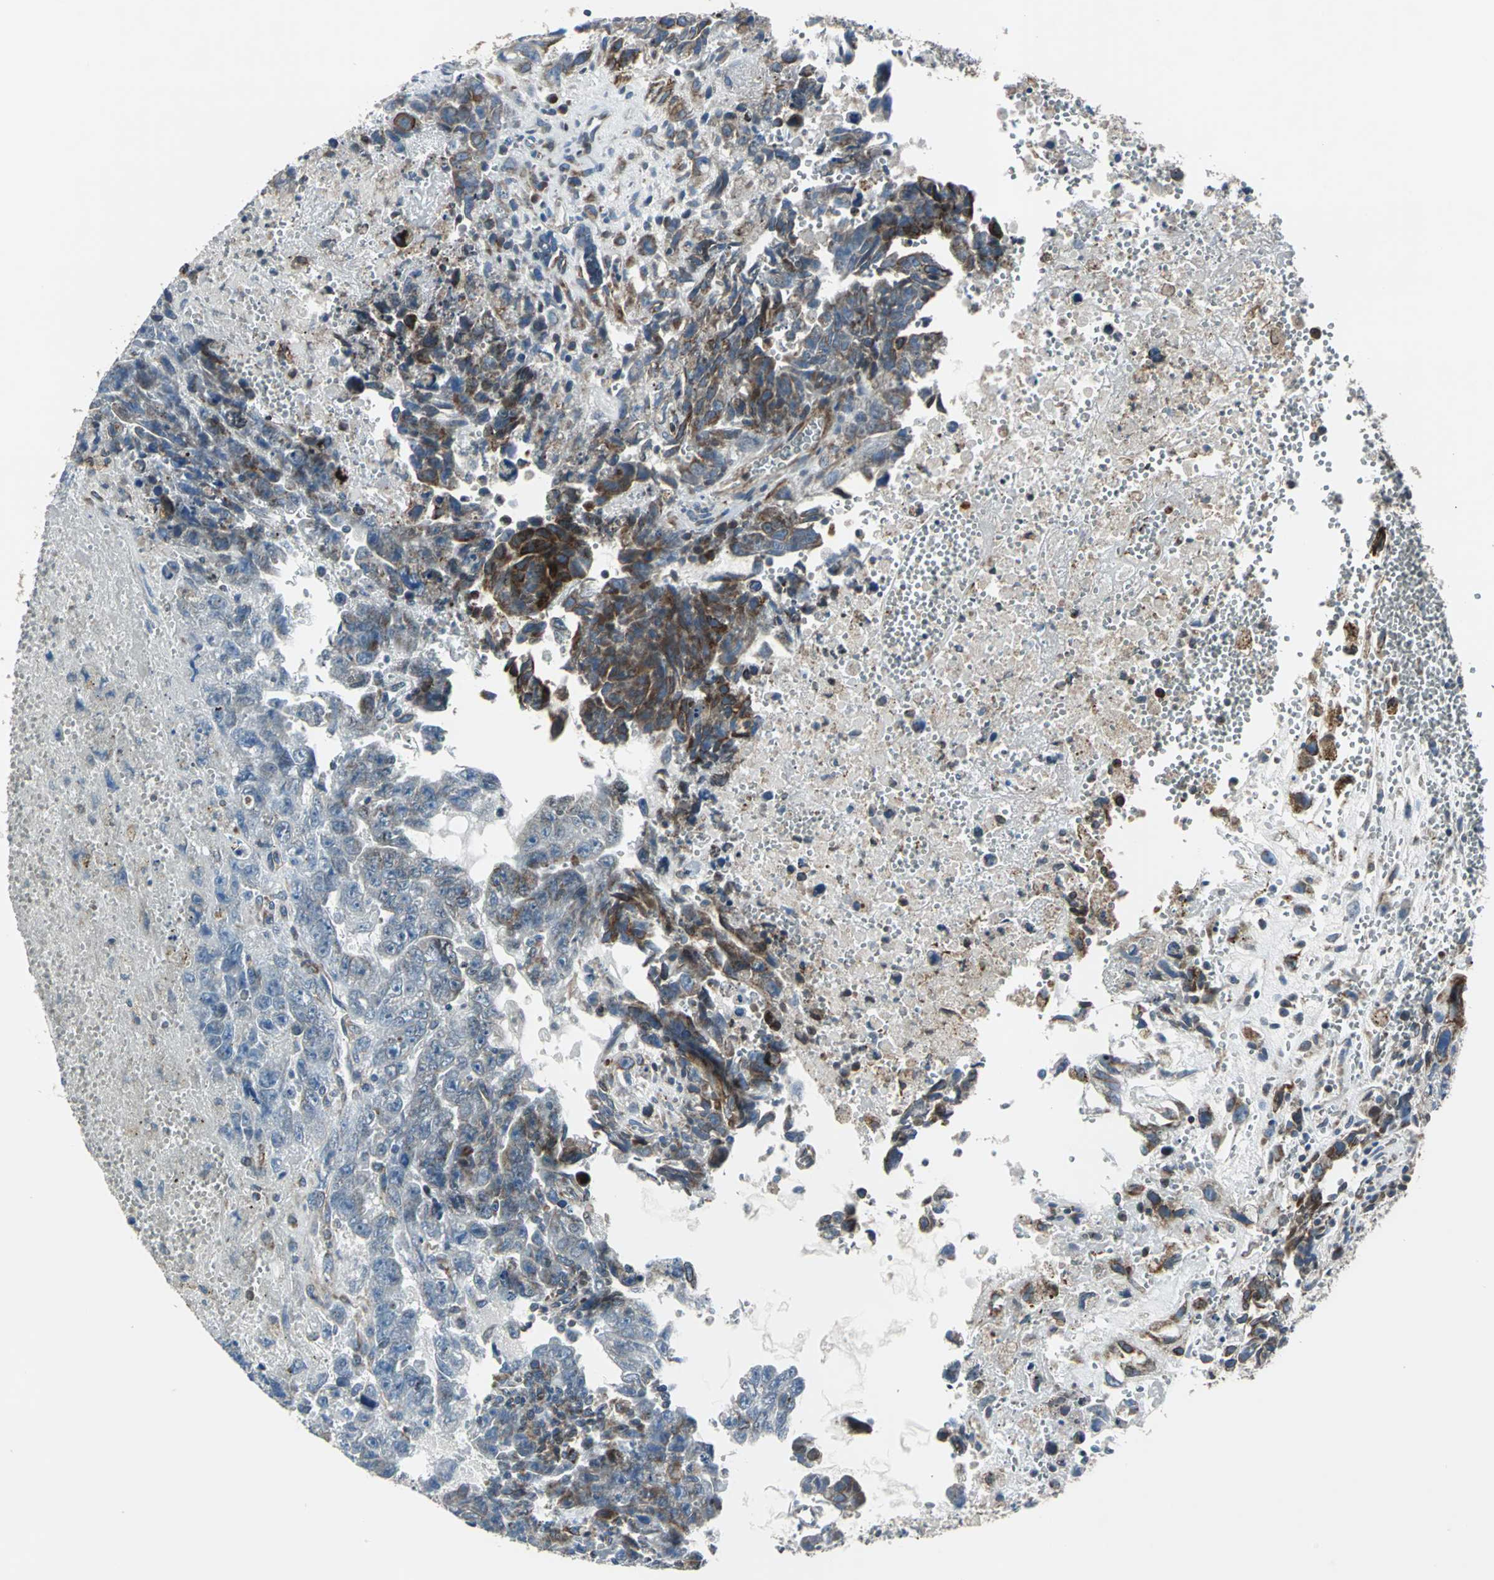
{"staining": {"intensity": "moderate", "quantity": "<25%", "location": "cytoplasmic/membranous"}, "tissue": "testis cancer", "cell_type": "Tumor cells", "image_type": "cancer", "snomed": [{"axis": "morphology", "description": "Carcinoma, Embryonal, NOS"}, {"axis": "topography", "description": "Testis"}], "caption": "A micrograph of embryonal carcinoma (testis) stained for a protein shows moderate cytoplasmic/membranous brown staining in tumor cells.", "gene": "HTATIP2", "patient": {"sex": "male", "age": 28}}